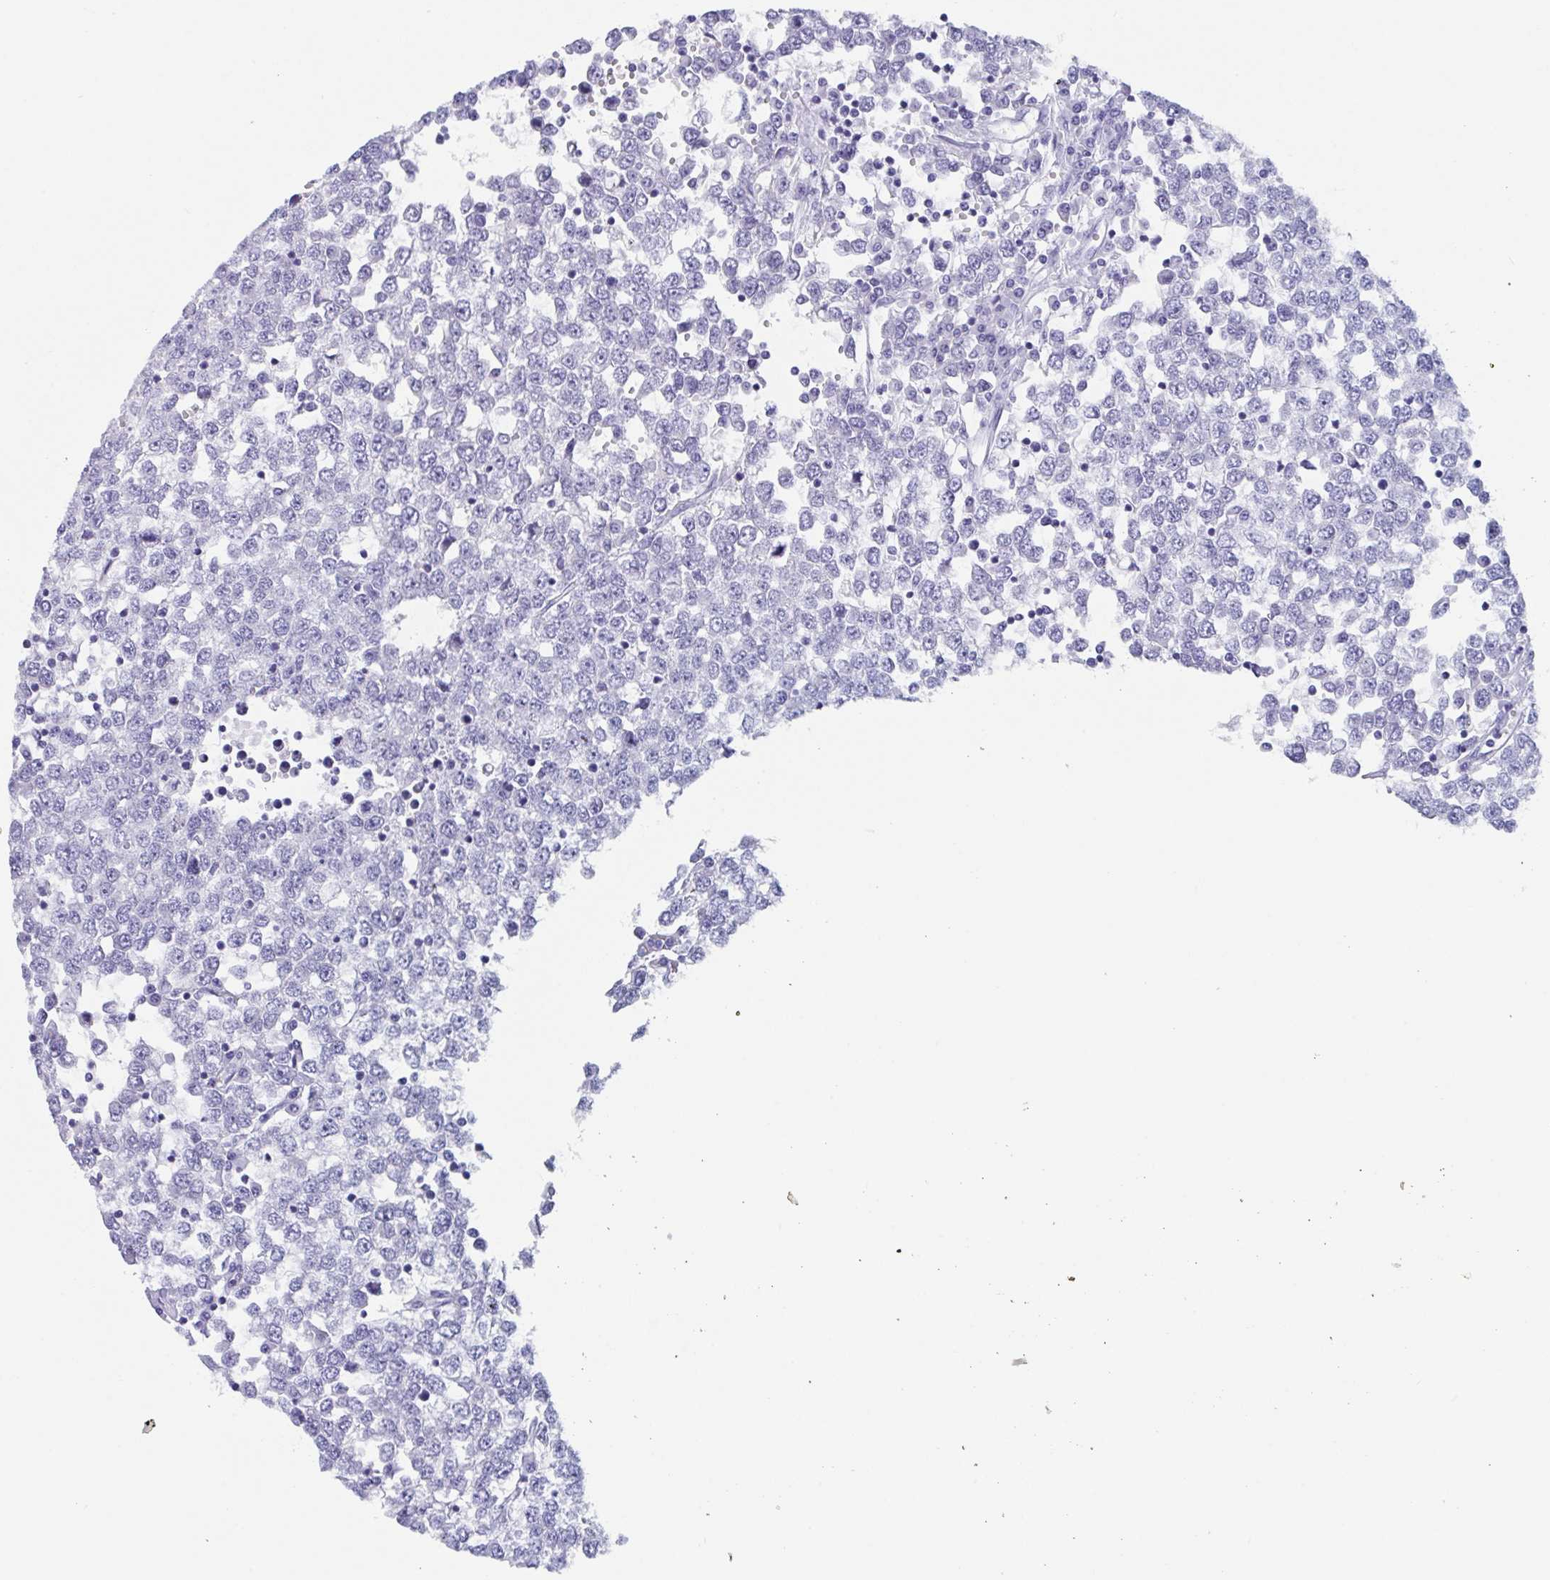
{"staining": {"intensity": "negative", "quantity": "none", "location": "none"}, "tissue": "testis cancer", "cell_type": "Tumor cells", "image_type": "cancer", "snomed": [{"axis": "morphology", "description": "Seminoma, NOS"}, {"axis": "topography", "description": "Testis"}], "caption": "The immunohistochemistry histopathology image has no significant positivity in tumor cells of testis cancer (seminoma) tissue. (IHC, brightfield microscopy, high magnification).", "gene": "ZPBP", "patient": {"sex": "male", "age": 65}}